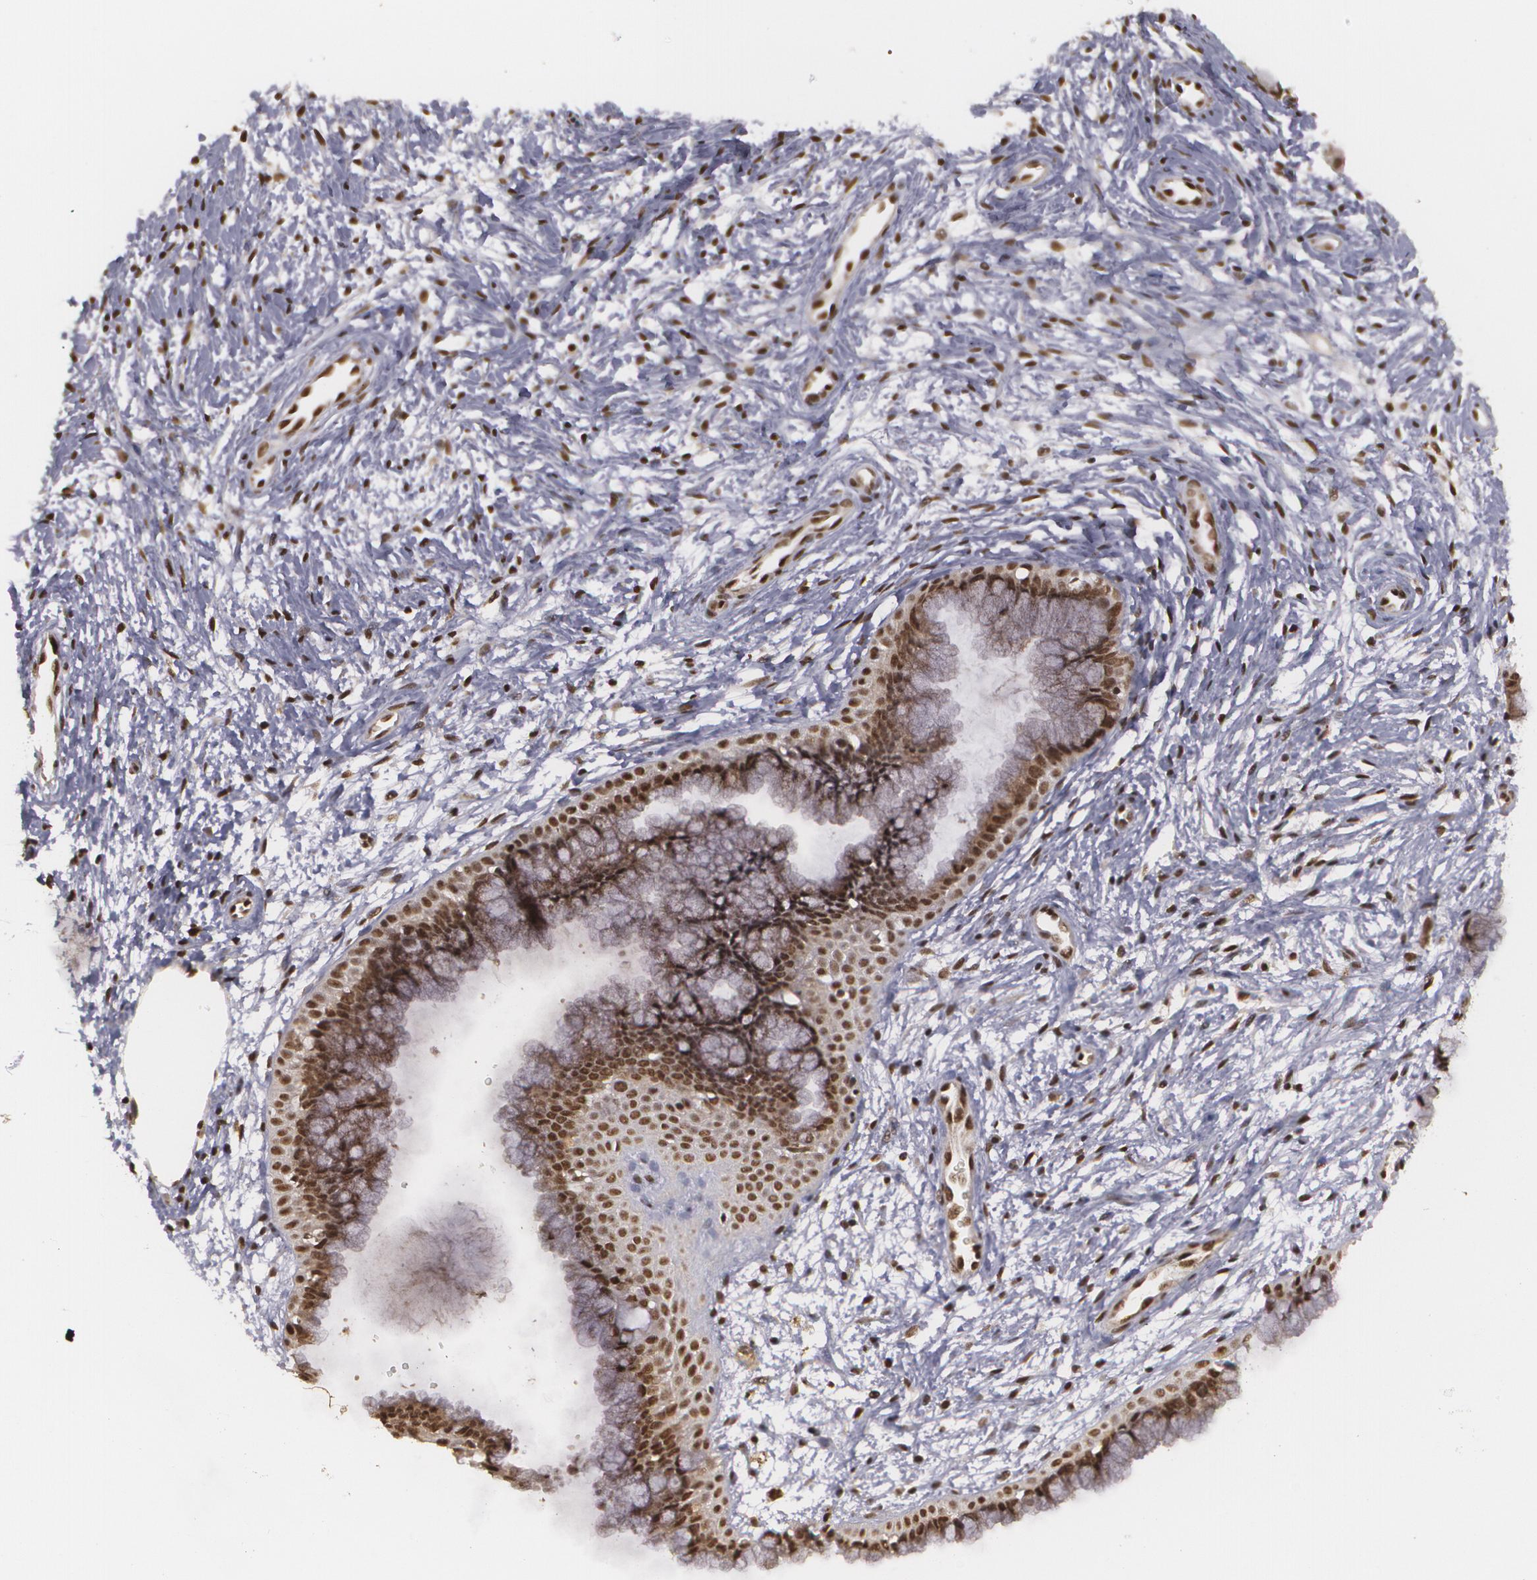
{"staining": {"intensity": "strong", "quantity": ">75%", "location": "nuclear"}, "tissue": "cervix", "cell_type": "Glandular cells", "image_type": "normal", "snomed": [{"axis": "morphology", "description": "Normal tissue, NOS"}, {"axis": "topography", "description": "Cervix"}], "caption": "A brown stain highlights strong nuclear expression of a protein in glandular cells of normal cervix.", "gene": "RXRB", "patient": {"sex": "female", "age": 39}}